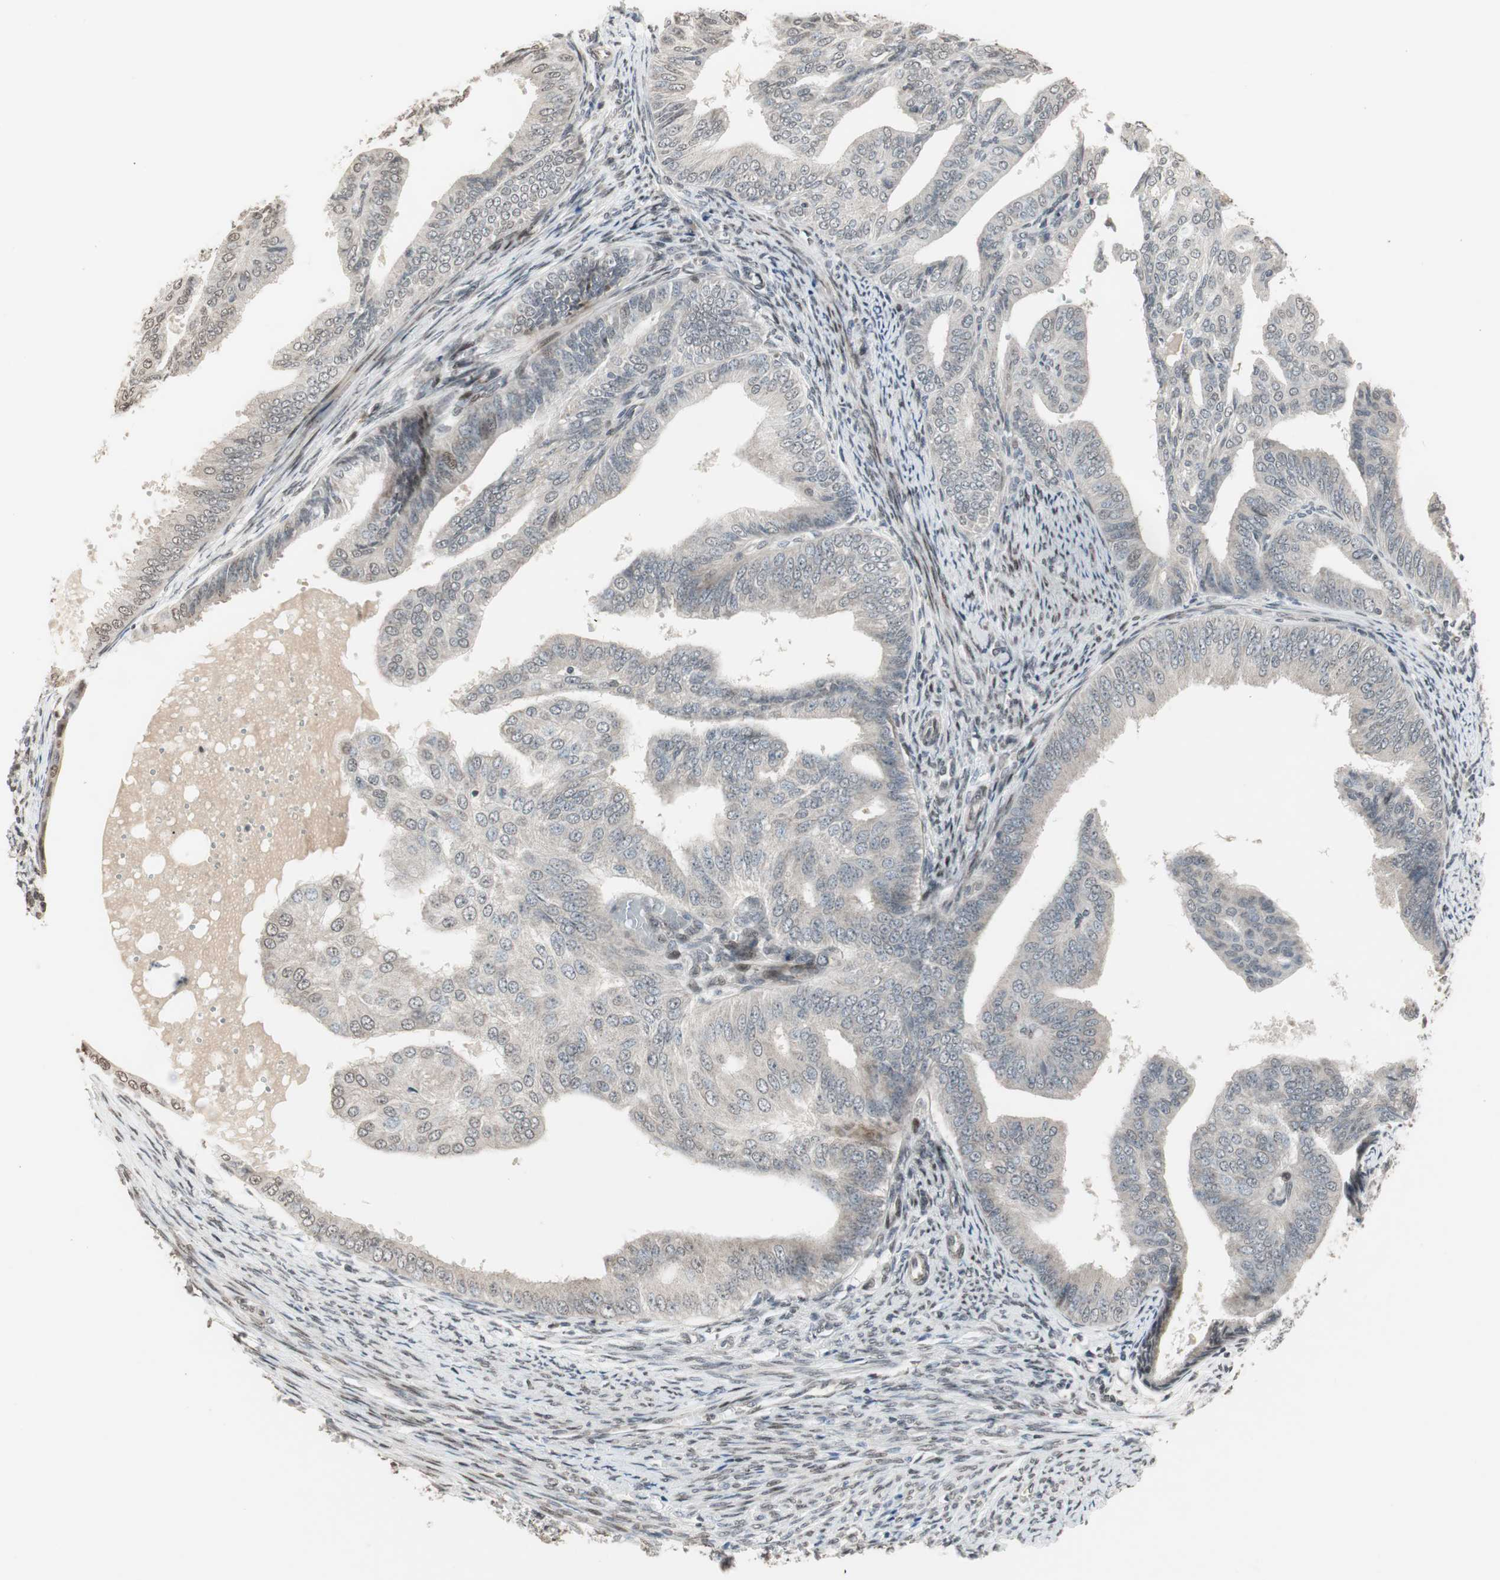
{"staining": {"intensity": "weak", "quantity": "<25%", "location": "nuclear"}, "tissue": "endometrial cancer", "cell_type": "Tumor cells", "image_type": "cancer", "snomed": [{"axis": "morphology", "description": "Adenocarcinoma, NOS"}, {"axis": "topography", "description": "Endometrium"}], "caption": "This is a image of immunohistochemistry staining of endometrial adenocarcinoma, which shows no staining in tumor cells.", "gene": "CBLC", "patient": {"sex": "female", "age": 58}}